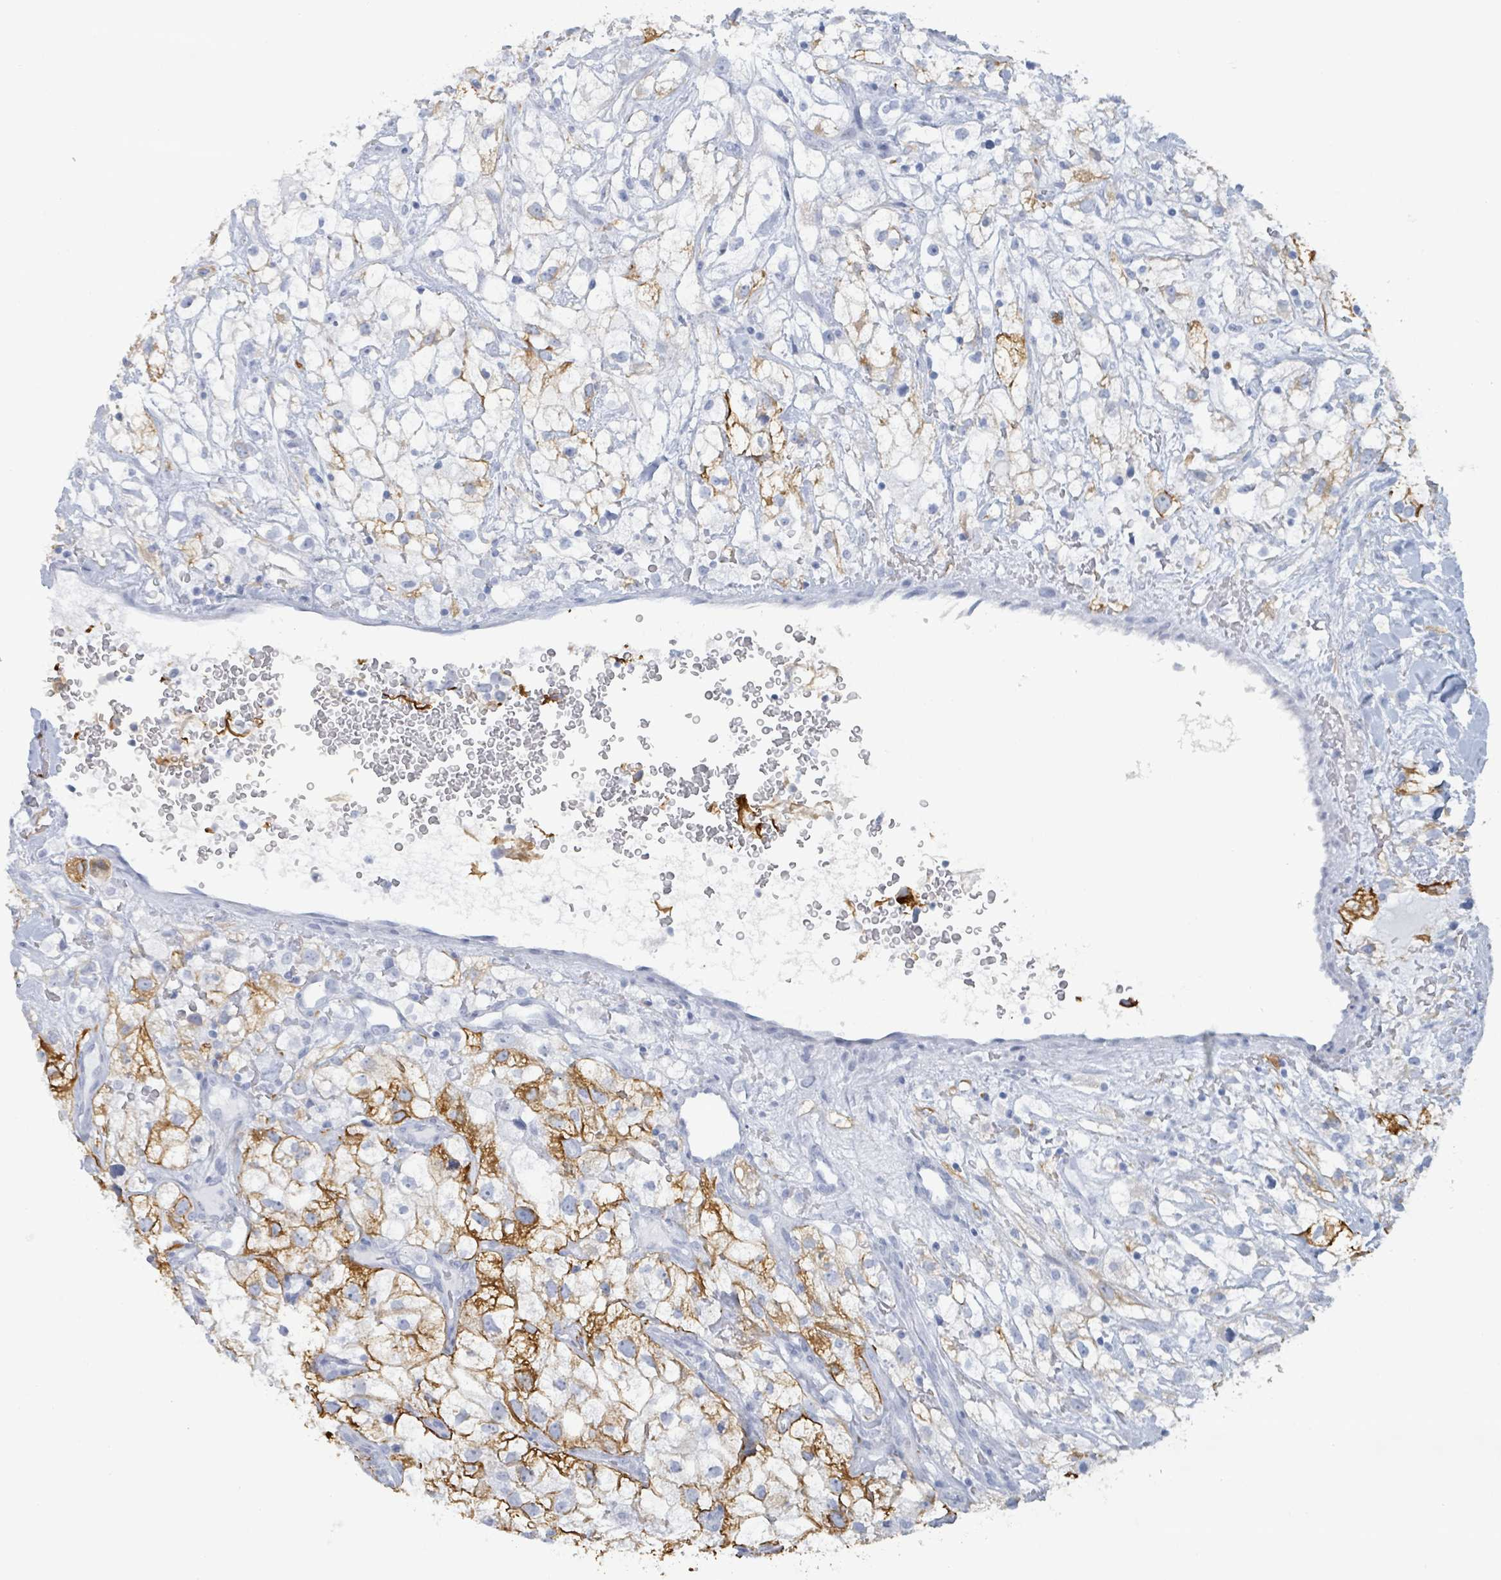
{"staining": {"intensity": "strong", "quantity": "<25%", "location": "cytoplasmic/membranous"}, "tissue": "renal cancer", "cell_type": "Tumor cells", "image_type": "cancer", "snomed": [{"axis": "morphology", "description": "Adenocarcinoma, NOS"}, {"axis": "topography", "description": "Kidney"}], "caption": "Immunohistochemistry (DAB) staining of renal cancer reveals strong cytoplasmic/membranous protein staining in approximately <25% of tumor cells.", "gene": "KRT8", "patient": {"sex": "male", "age": 59}}